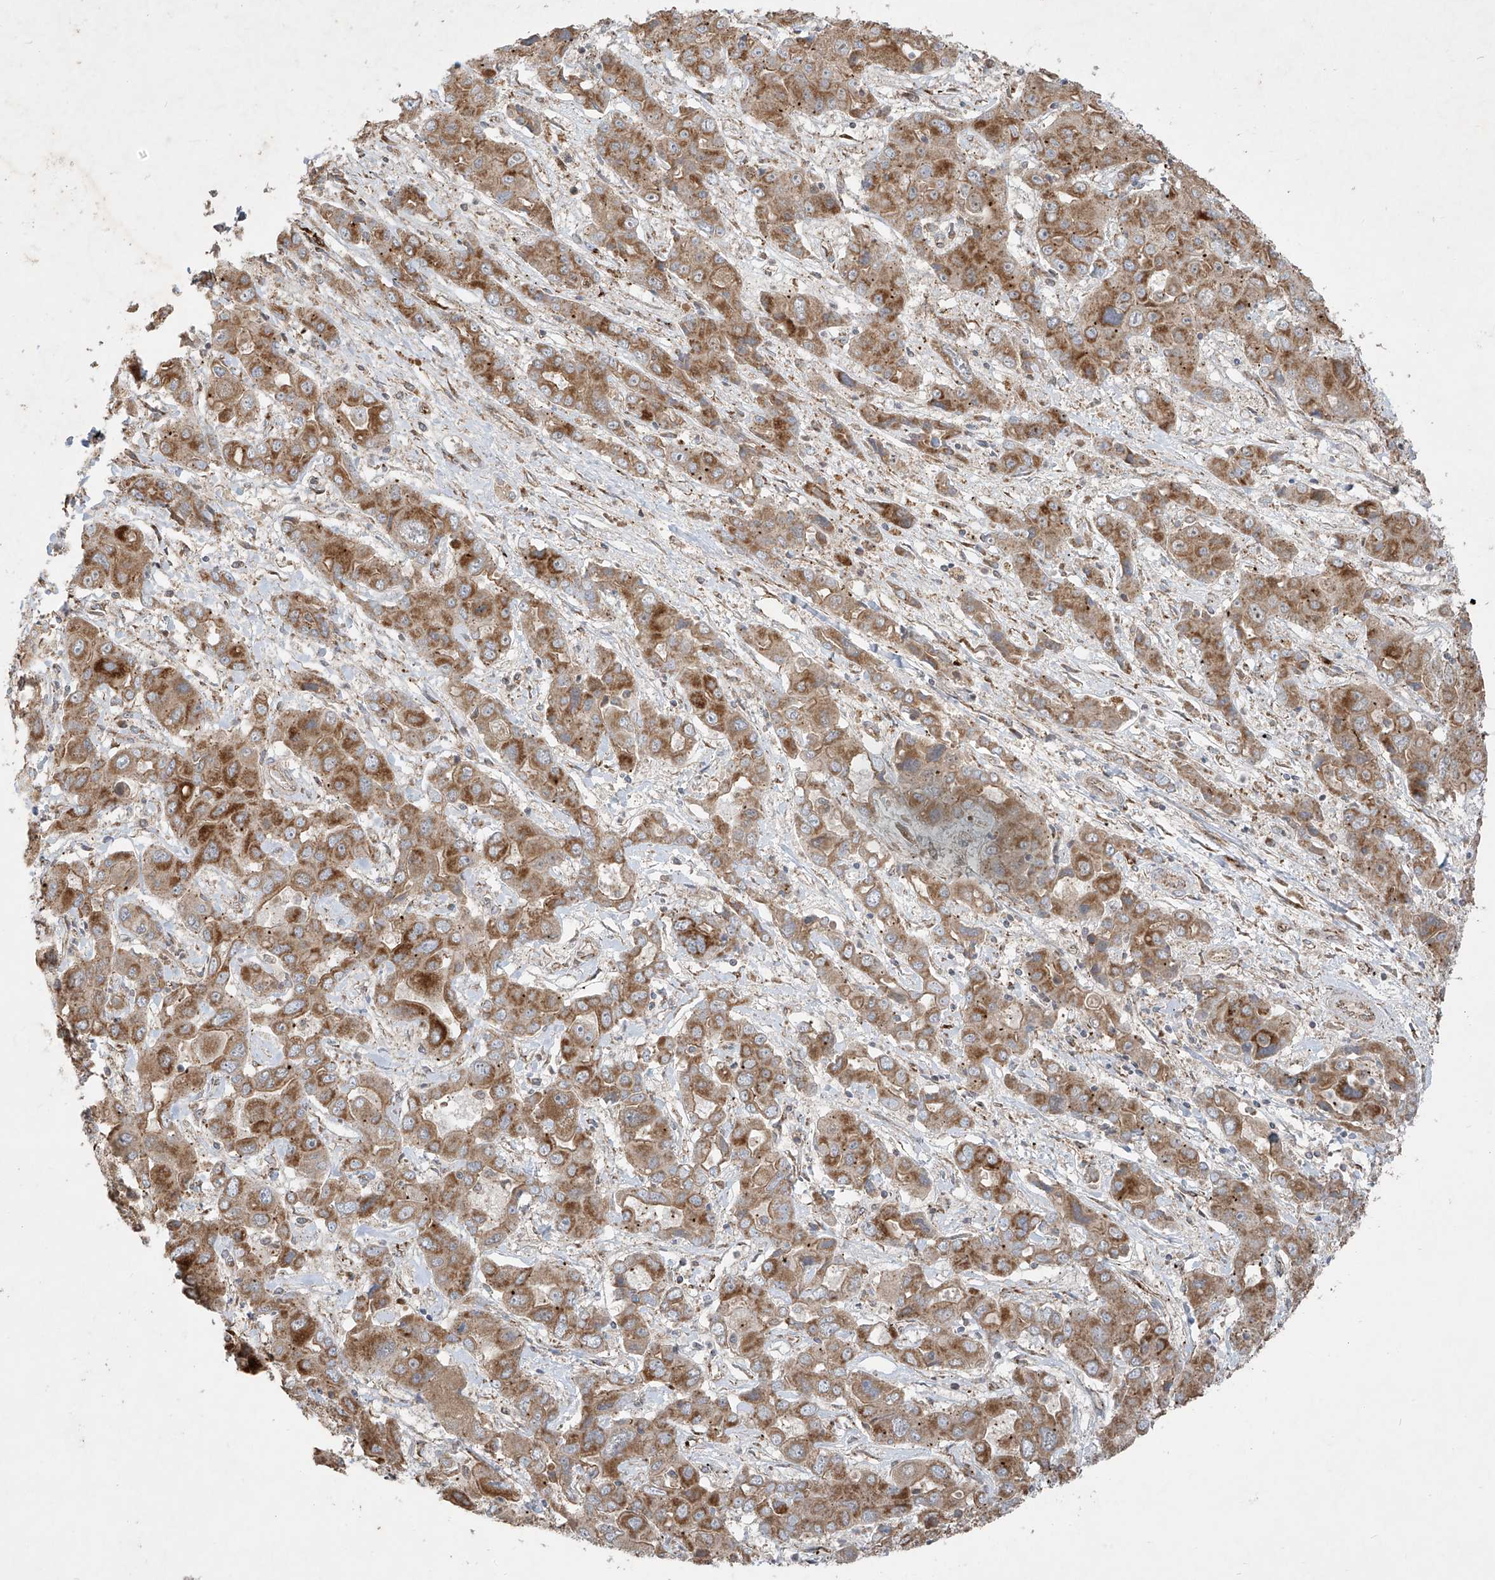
{"staining": {"intensity": "moderate", "quantity": ">75%", "location": "cytoplasmic/membranous"}, "tissue": "liver cancer", "cell_type": "Tumor cells", "image_type": "cancer", "snomed": [{"axis": "morphology", "description": "Cholangiocarcinoma"}, {"axis": "topography", "description": "Liver"}], "caption": "Brown immunohistochemical staining in human liver cholangiocarcinoma exhibits moderate cytoplasmic/membranous positivity in approximately >75% of tumor cells.", "gene": "UQCC1", "patient": {"sex": "male", "age": 67}}